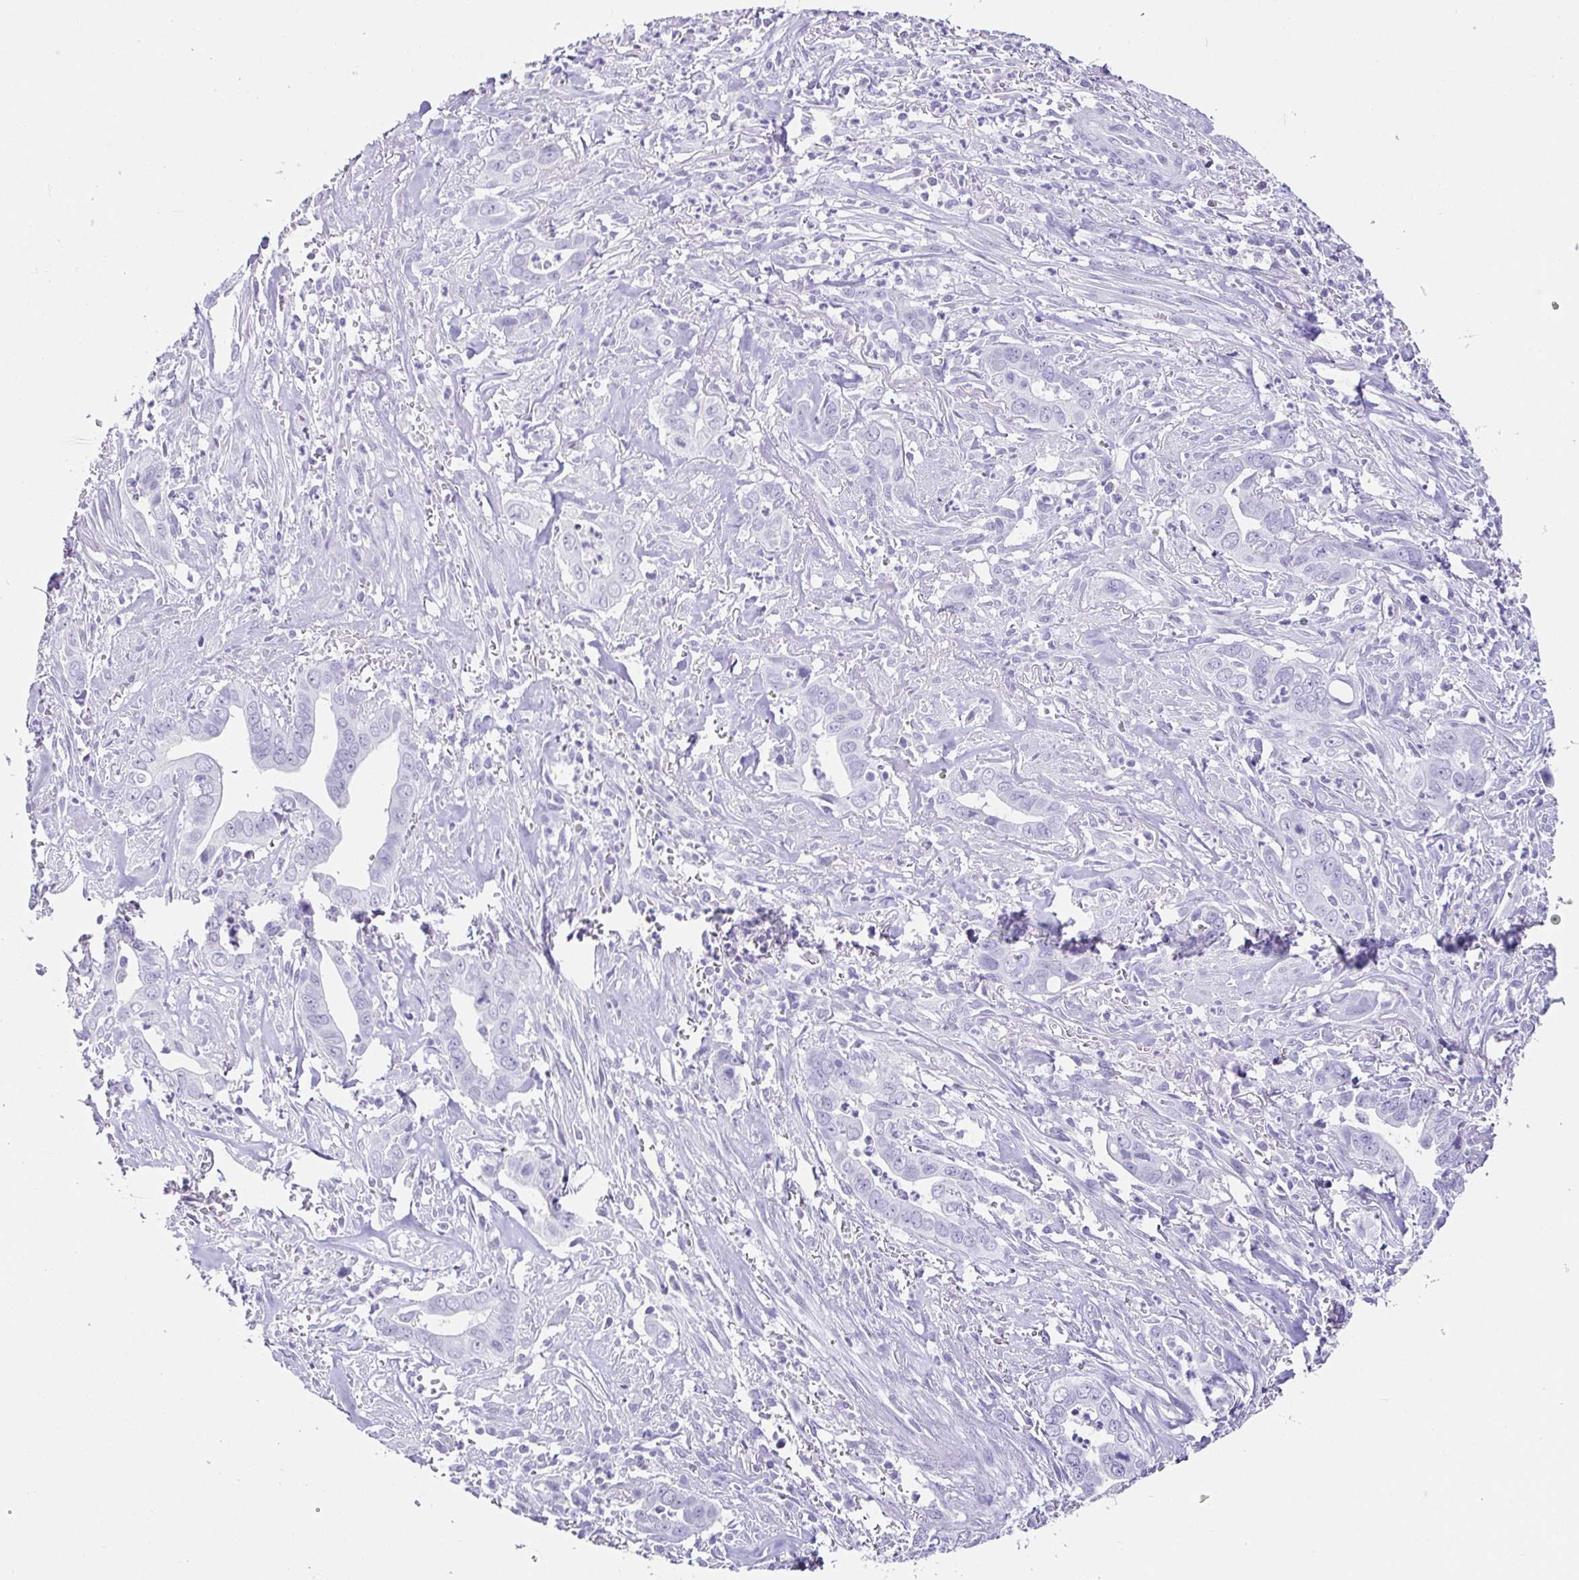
{"staining": {"intensity": "negative", "quantity": "none", "location": "none"}, "tissue": "liver cancer", "cell_type": "Tumor cells", "image_type": "cancer", "snomed": [{"axis": "morphology", "description": "Cholangiocarcinoma"}, {"axis": "topography", "description": "Liver"}], "caption": "Micrograph shows no significant protein positivity in tumor cells of liver cancer. (DAB immunohistochemistry (IHC) with hematoxylin counter stain).", "gene": "ESX1", "patient": {"sex": "female", "age": 79}}